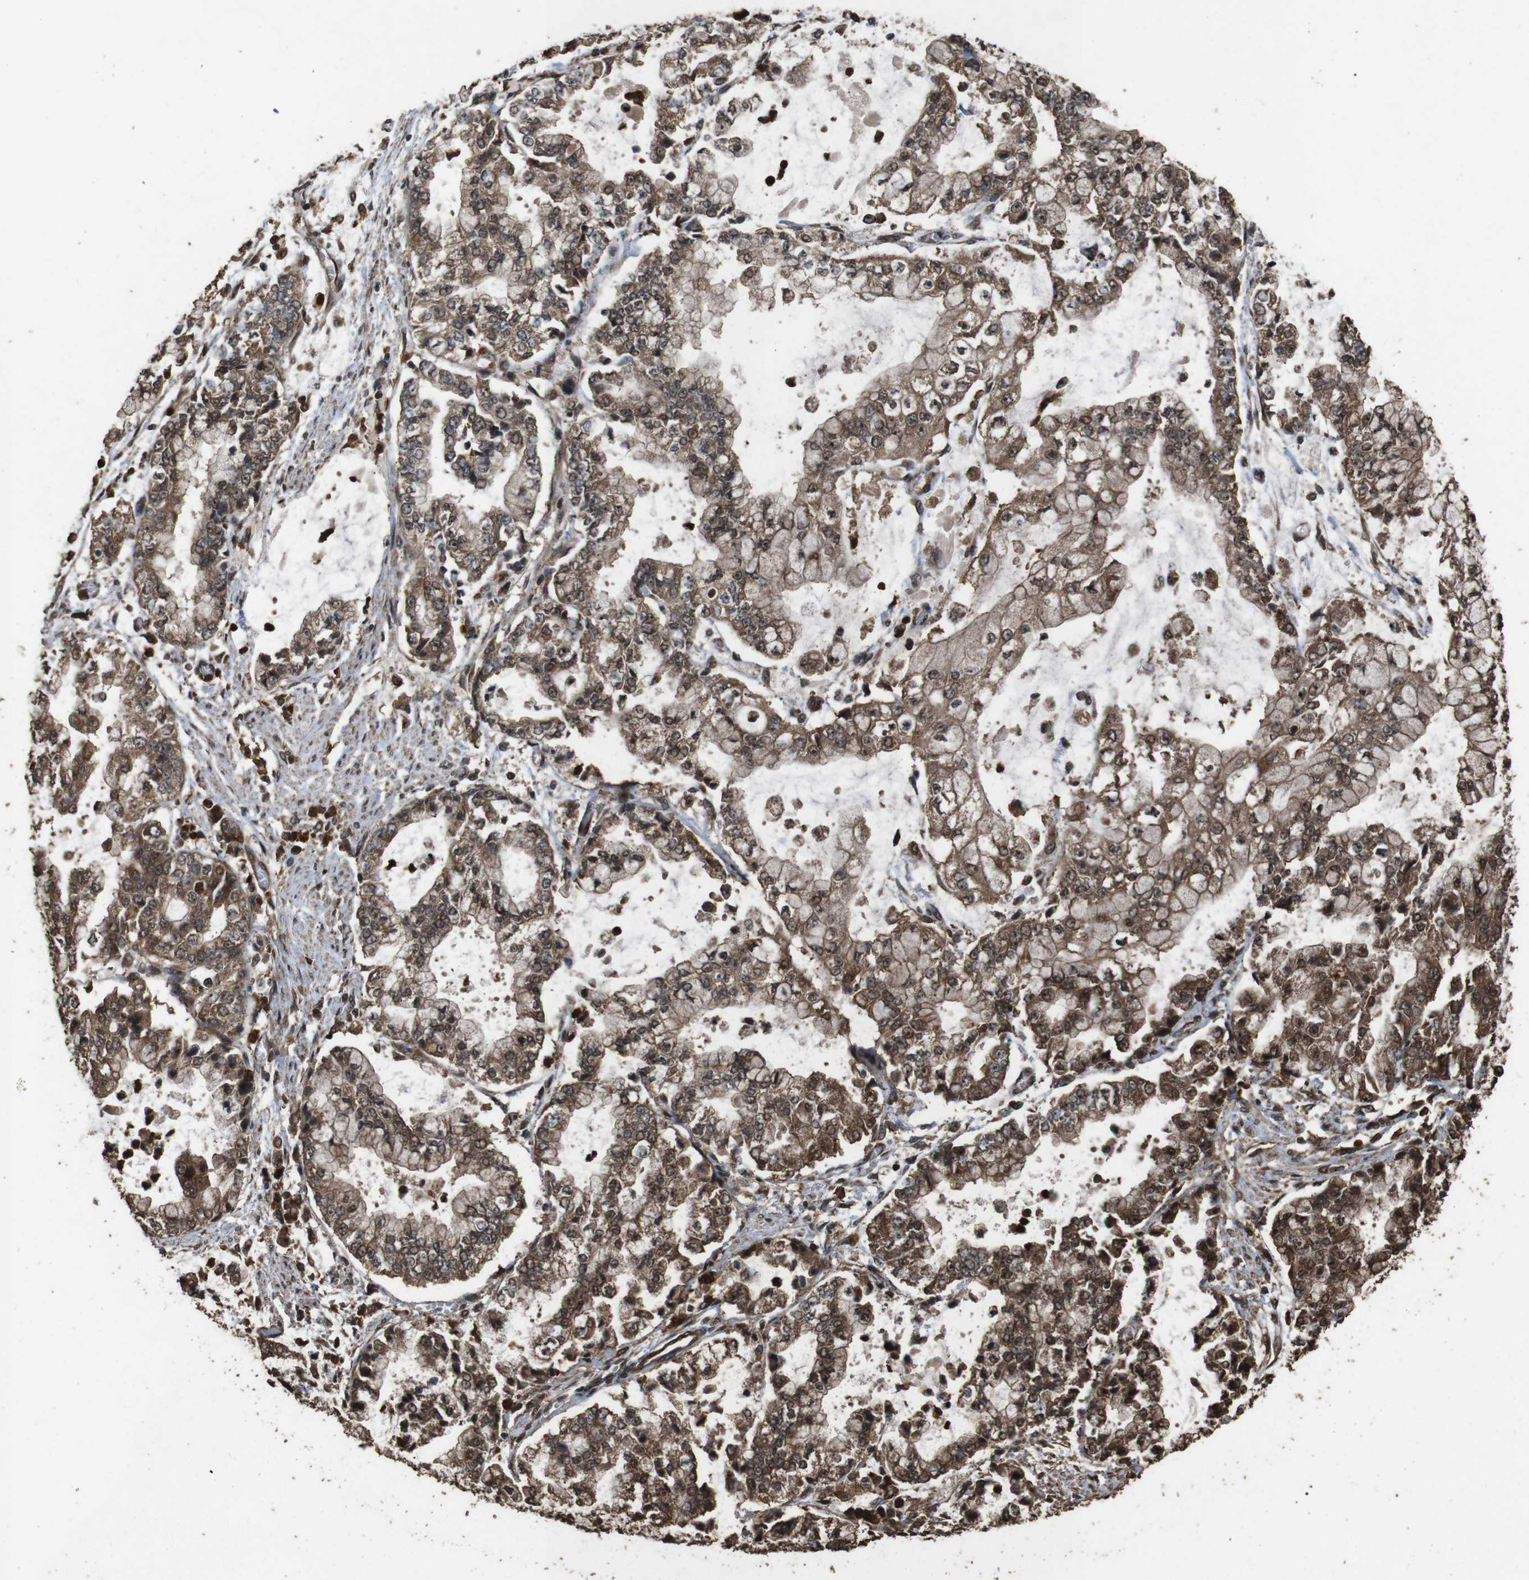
{"staining": {"intensity": "strong", "quantity": ">75%", "location": "cytoplasmic/membranous,nuclear"}, "tissue": "stomach cancer", "cell_type": "Tumor cells", "image_type": "cancer", "snomed": [{"axis": "morphology", "description": "Adenocarcinoma, NOS"}, {"axis": "topography", "description": "Stomach"}], "caption": "Adenocarcinoma (stomach) stained for a protein shows strong cytoplasmic/membranous and nuclear positivity in tumor cells.", "gene": "RRAS2", "patient": {"sex": "male", "age": 76}}